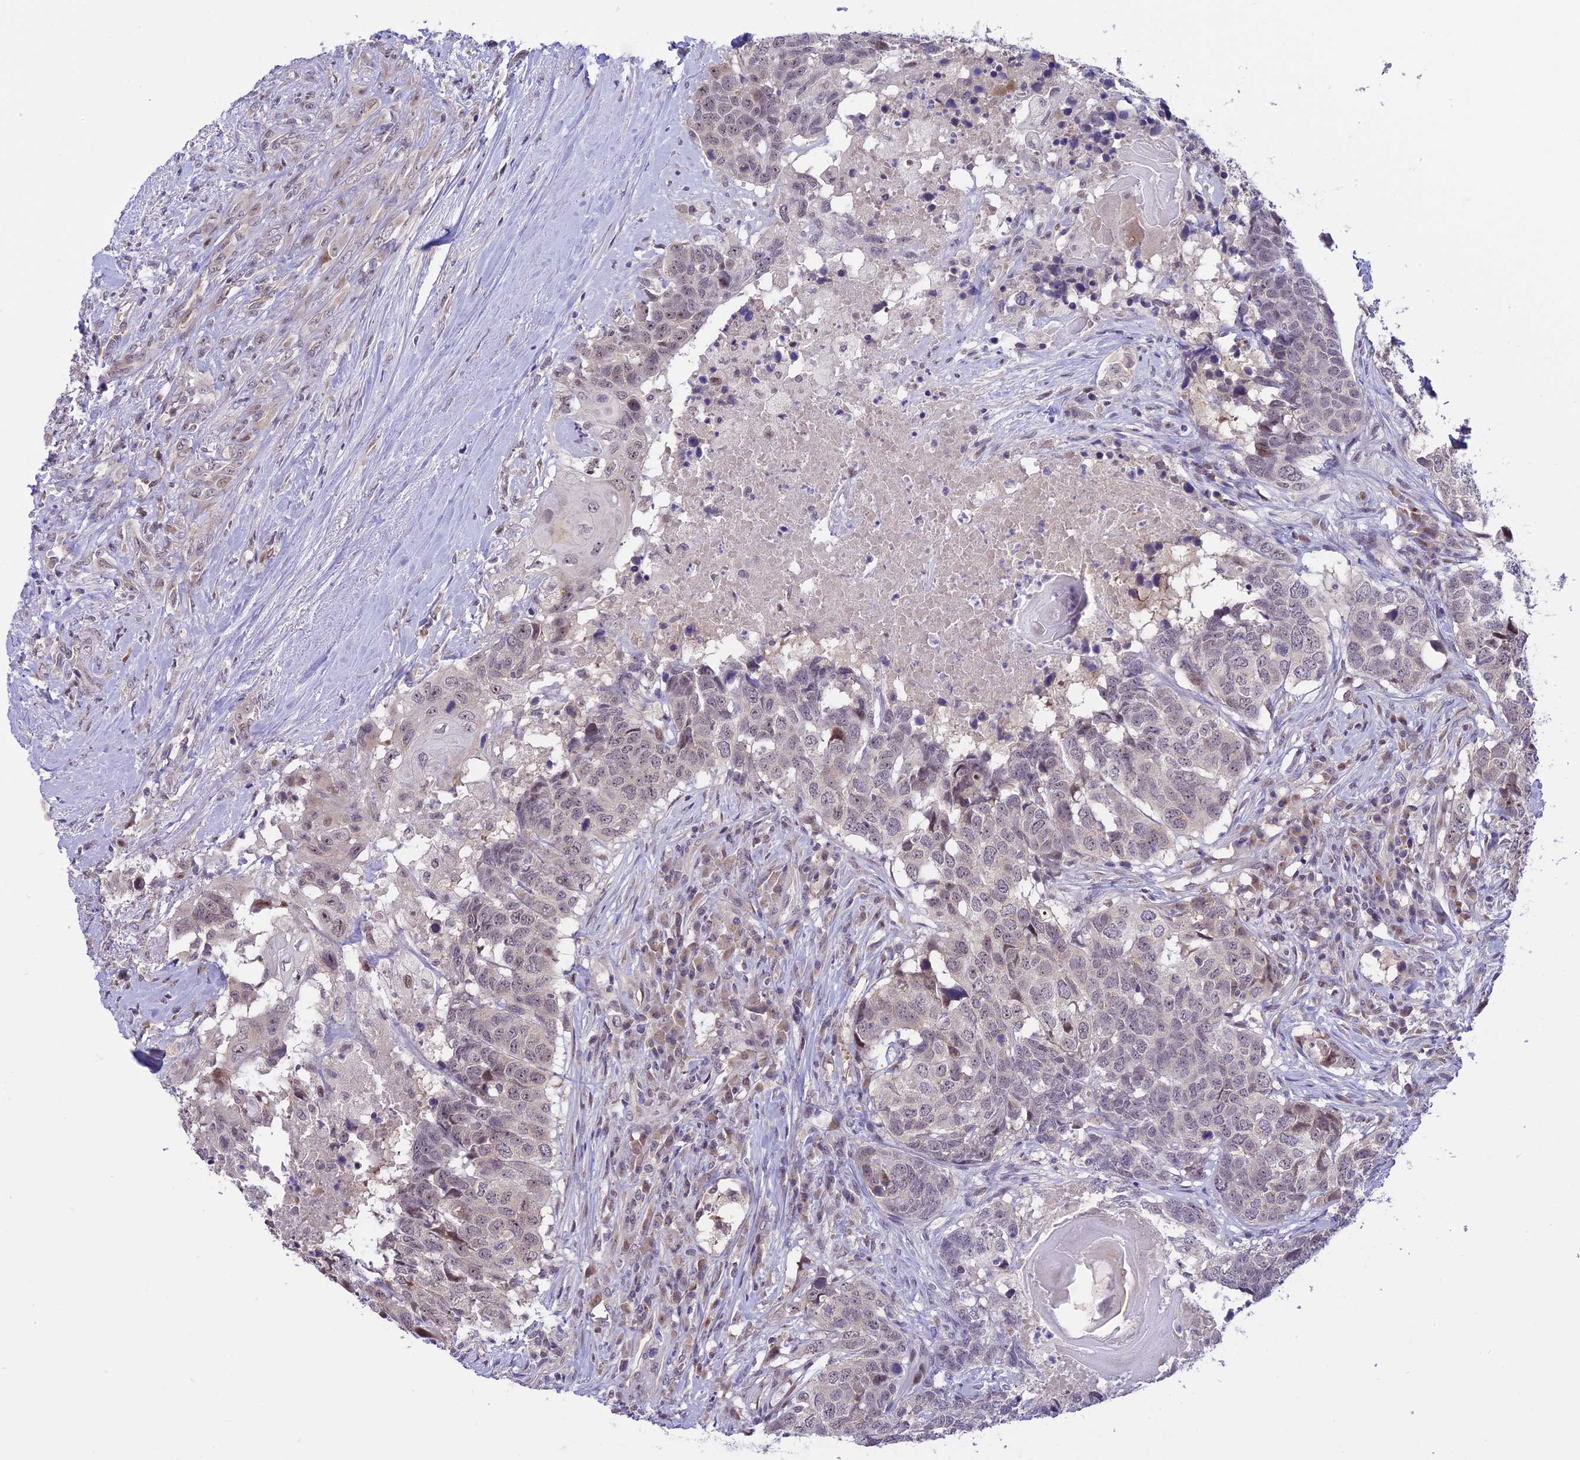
{"staining": {"intensity": "weak", "quantity": "<25%", "location": "nuclear"}, "tissue": "head and neck cancer", "cell_type": "Tumor cells", "image_type": "cancer", "snomed": [{"axis": "morphology", "description": "Squamous cell carcinoma, NOS"}, {"axis": "topography", "description": "Head-Neck"}], "caption": "Human head and neck squamous cell carcinoma stained for a protein using IHC exhibits no positivity in tumor cells.", "gene": "ZNF837", "patient": {"sex": "male", "age": 66}}